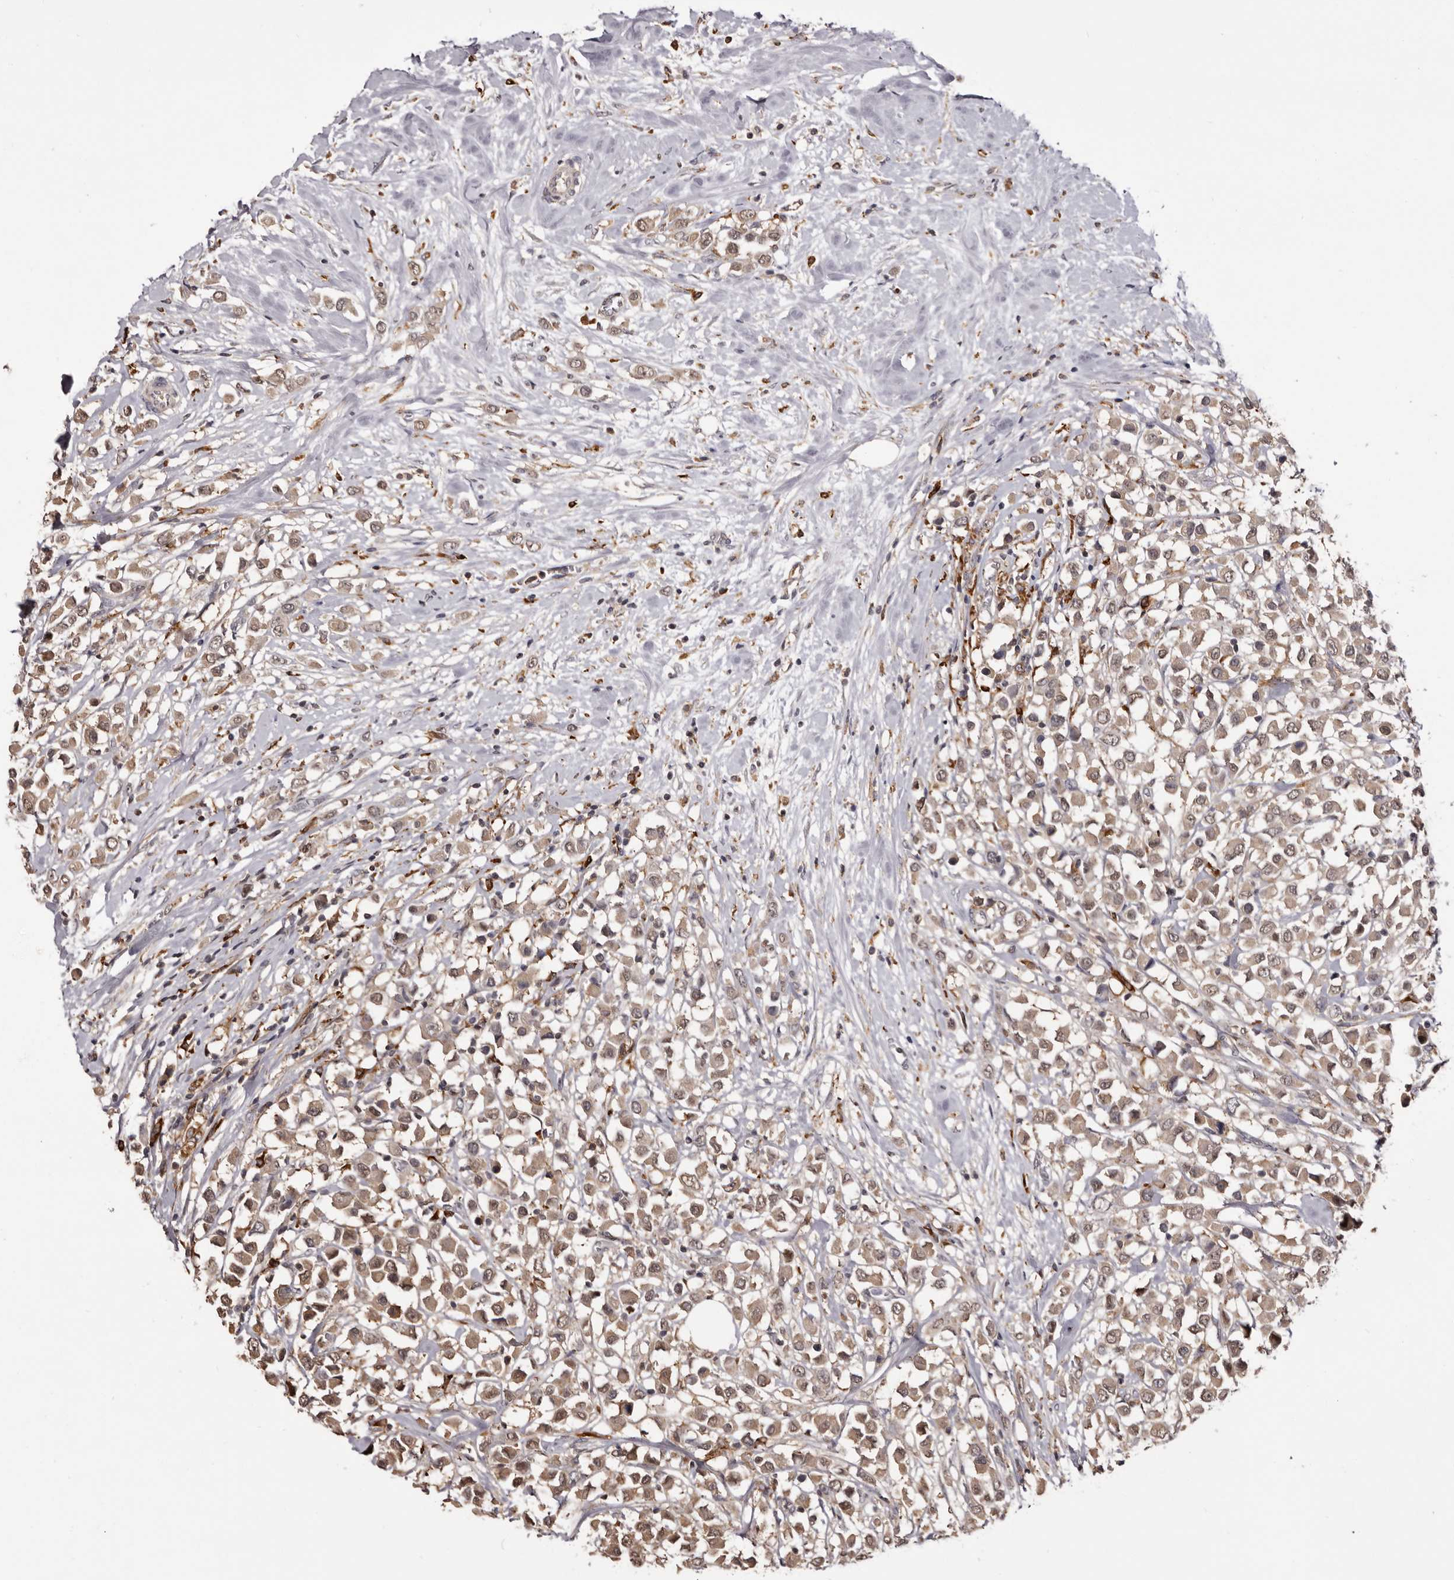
{"staining": {"intensity": "weak", "quantity": ">75%", "location": "cytoplasmic/membranous"}, "tissue": "breast cancer", "cell_type": "Tumor cells", "image_type": "cancer", "snomed": [{"axis": "morphology", "description": "Duct carcinoma"}, {"axis": "topography", "description": "Breast"}], "caption": "The image demonstrates staining of invasive ductal carcinoma (breast), revealing weak cytoplasmic/membranous protein staining (brown color) within tumor cells.", "gene": "TNNI1", "patient": {"sex": "female", "age": 61}}